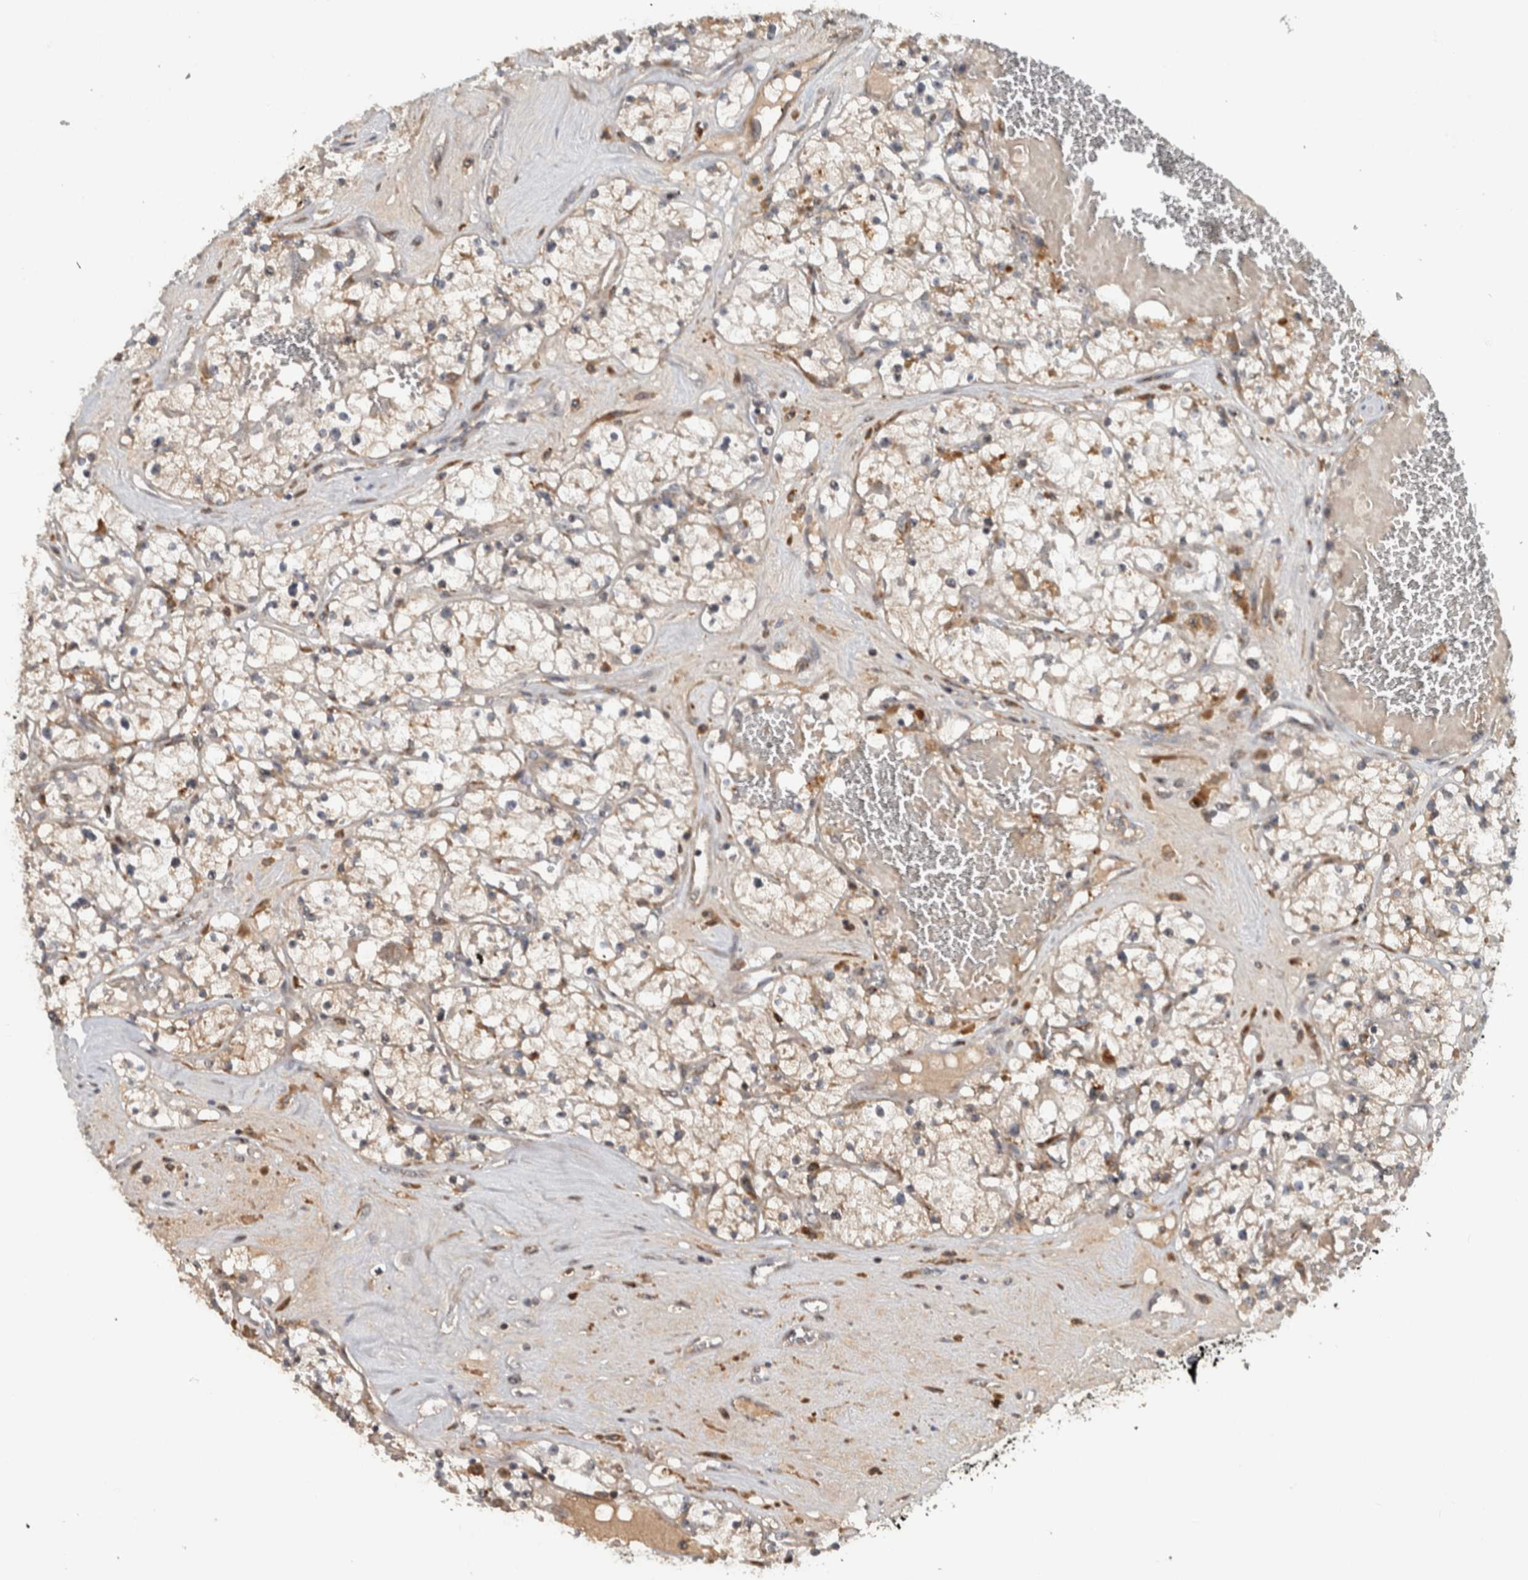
{"staining": {"intensity": "weak", "quantity": "<25%", "location": "cytoplasmic/membranous"}, "tissue": "renal cancer", "cell_type": "Tumor cells", "image_type": "cancer", "snomed": [{"axis": "morphology", "description": "Normal tissue, NOS"}, {"axis": "morphology", "description": "Adenocarcinoma, NOS"}, {"axis": "topography", "description": "Kidney"}], "caption": "High magnification brightfield microscopy of renal cancer stained with DAB (3,3'-diaminobenzidine) (brown) and counterstained with hematoxylin (blue): tumor cells show no significant positivity.", "gene": "GPR137B", "patient": {"sex": "male", "age": 68}}